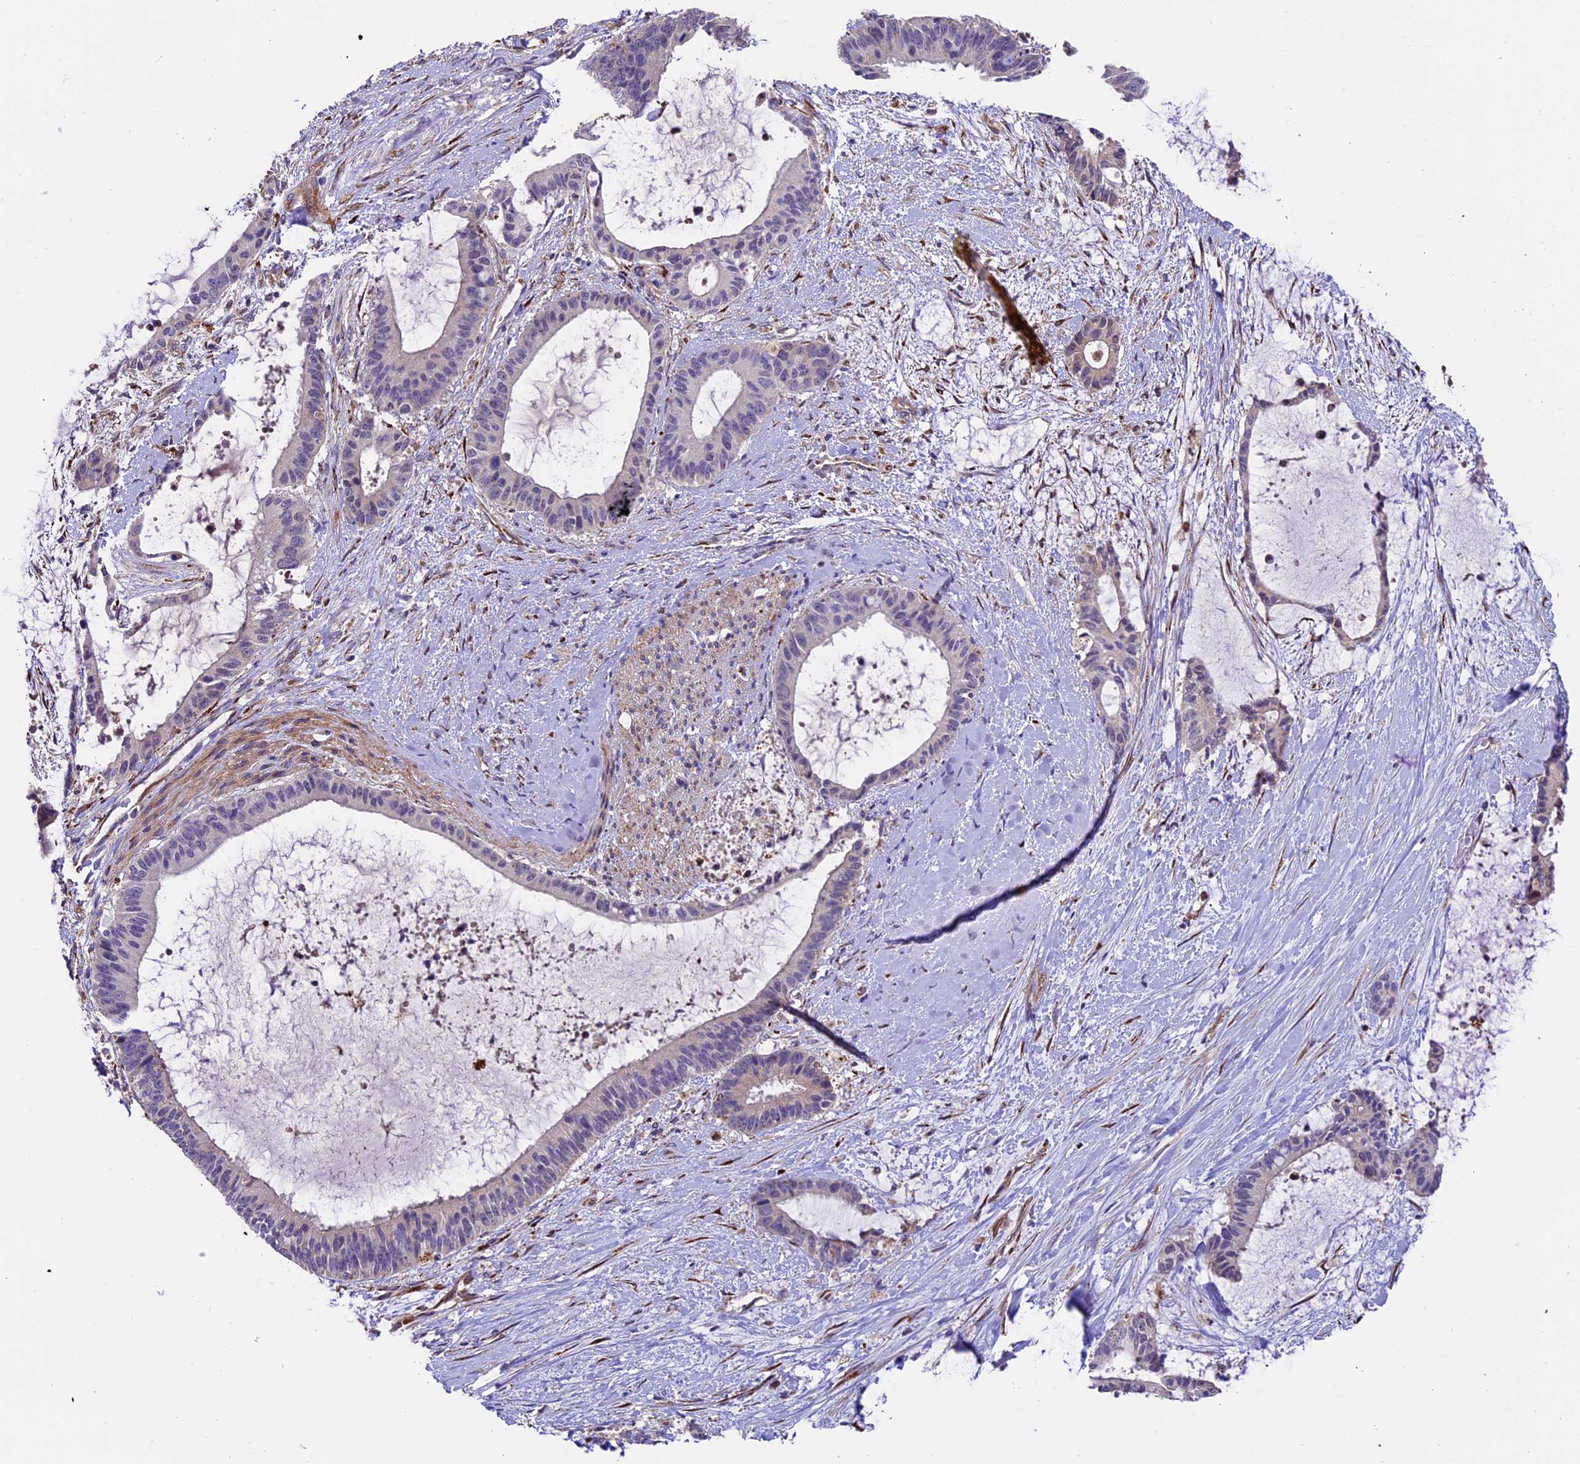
{"staining": {"intensity": "negative", "quantity": "none", "location": "none"}, "tissue": "liver cancer", "cell_type": "Tumor cells", "image_type": "cancer", "snomed": [{"axis": "morphology", "description": "Normal tissue, NOS"}, {"axis": "morphology", "description": "Cholangiocarcinoma"}, {"axis": "topography", "description": "Liver"}, {"axis": "topography", "description": "Peripheral nerve tissue"}], "caption": "An image of liver cholangiocarcinoma stained for a protein displays no brown staining in tumor cells. (DAB (3,3'-diaminobenzidine) immunohistochemistry, high magnification).", "gene": "LSM7", "patient": {"sex": "female", "age": 73}}